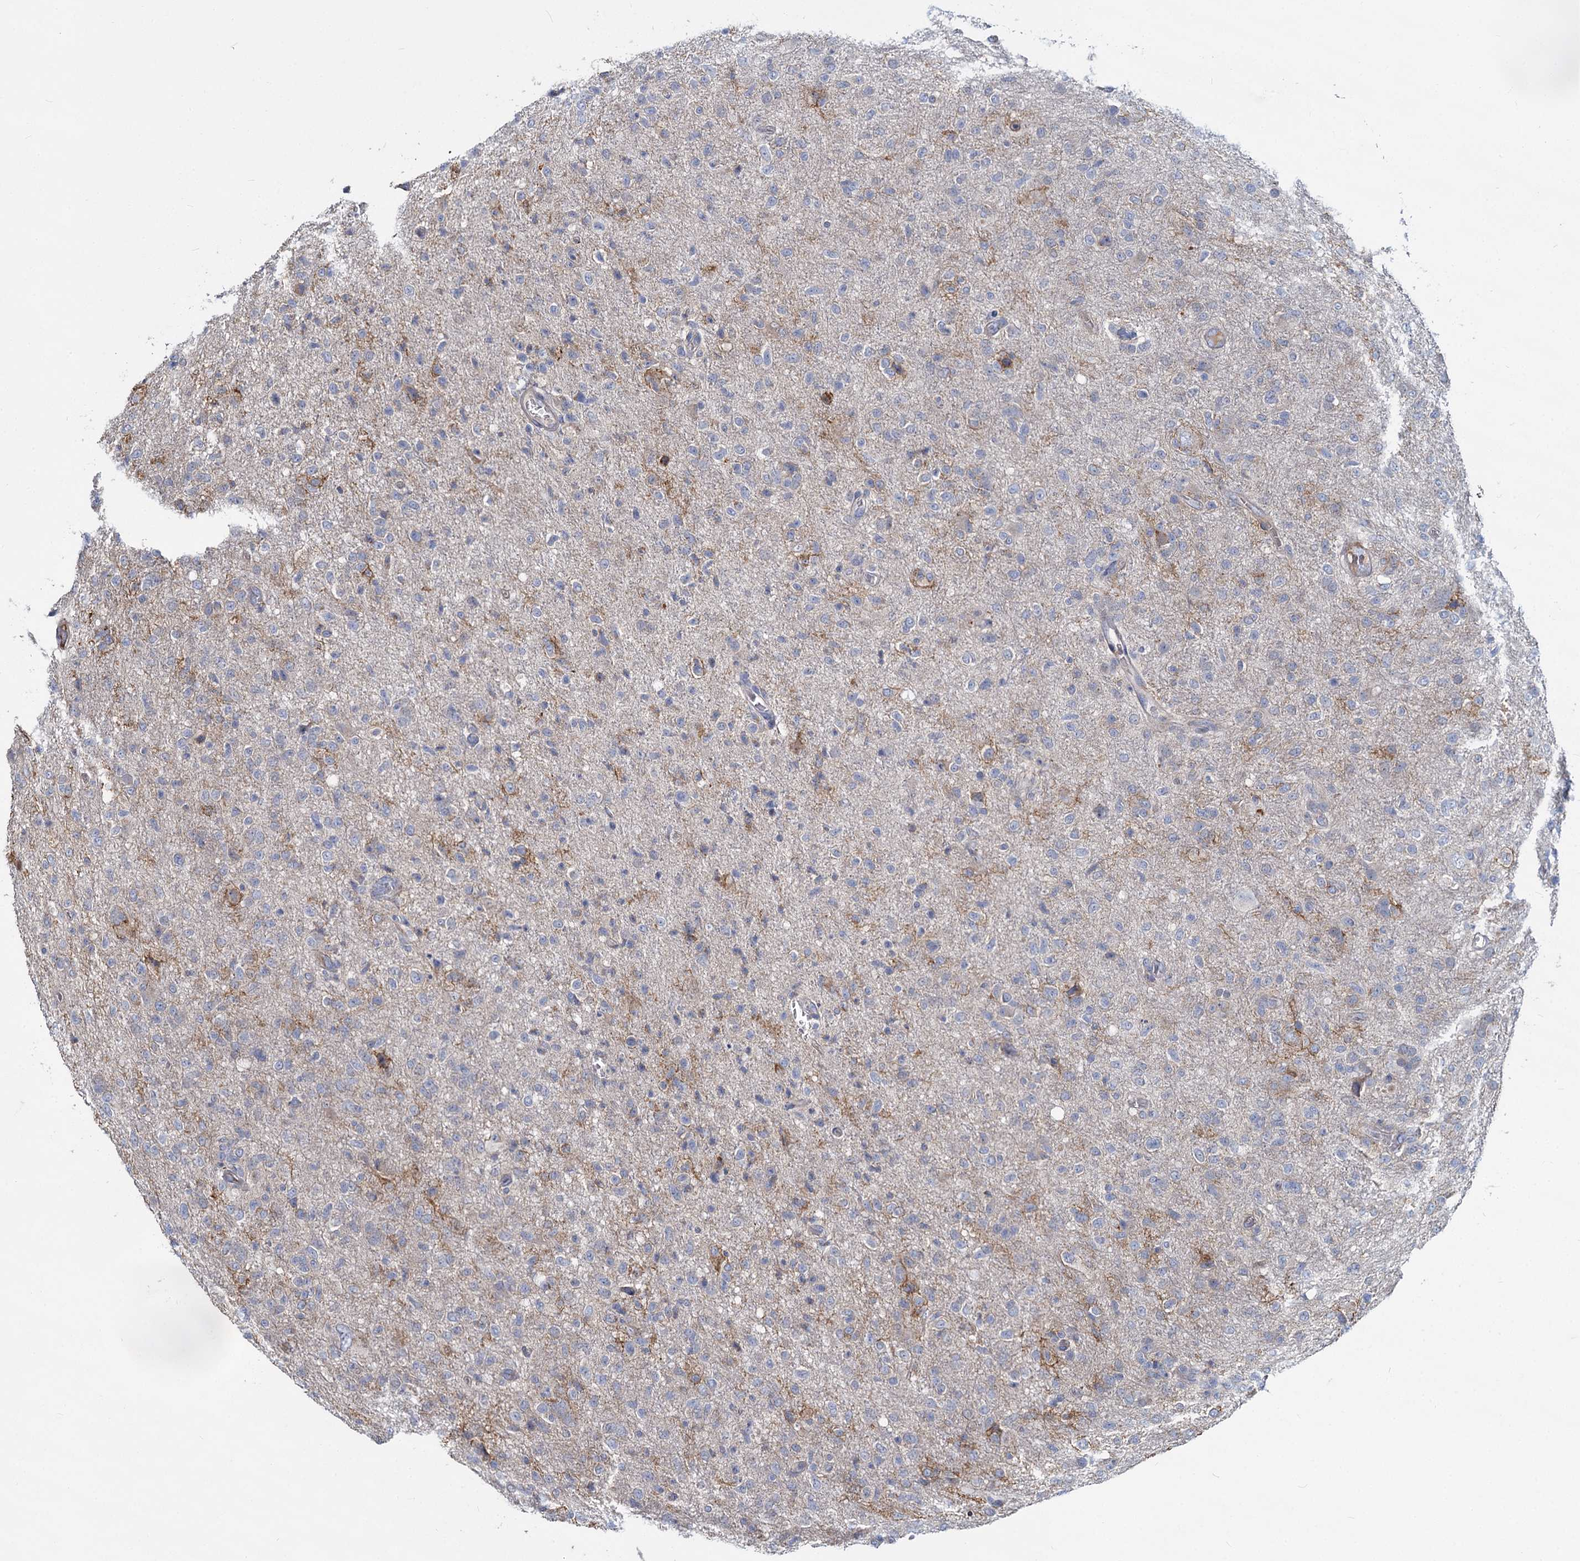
{"staining": {"intensity": "negative", "quantity": "none", "location": "none"}, "tissue": "glioma", "cell_type": "Tumor cells", "image_type": "cancer", "snomed": [{"axis": "morphology", "description": "Glioma, malignant, High grade"}, {"axis": "topography", "description": "Brain"}], "caption": "A histopathology image of high-grade glioma (malignant) stained for a protein demonstrates no brown staining in tumor cells.", "gene": "DCUN1D2", "patient": {"sex": "female", "age": 57}}